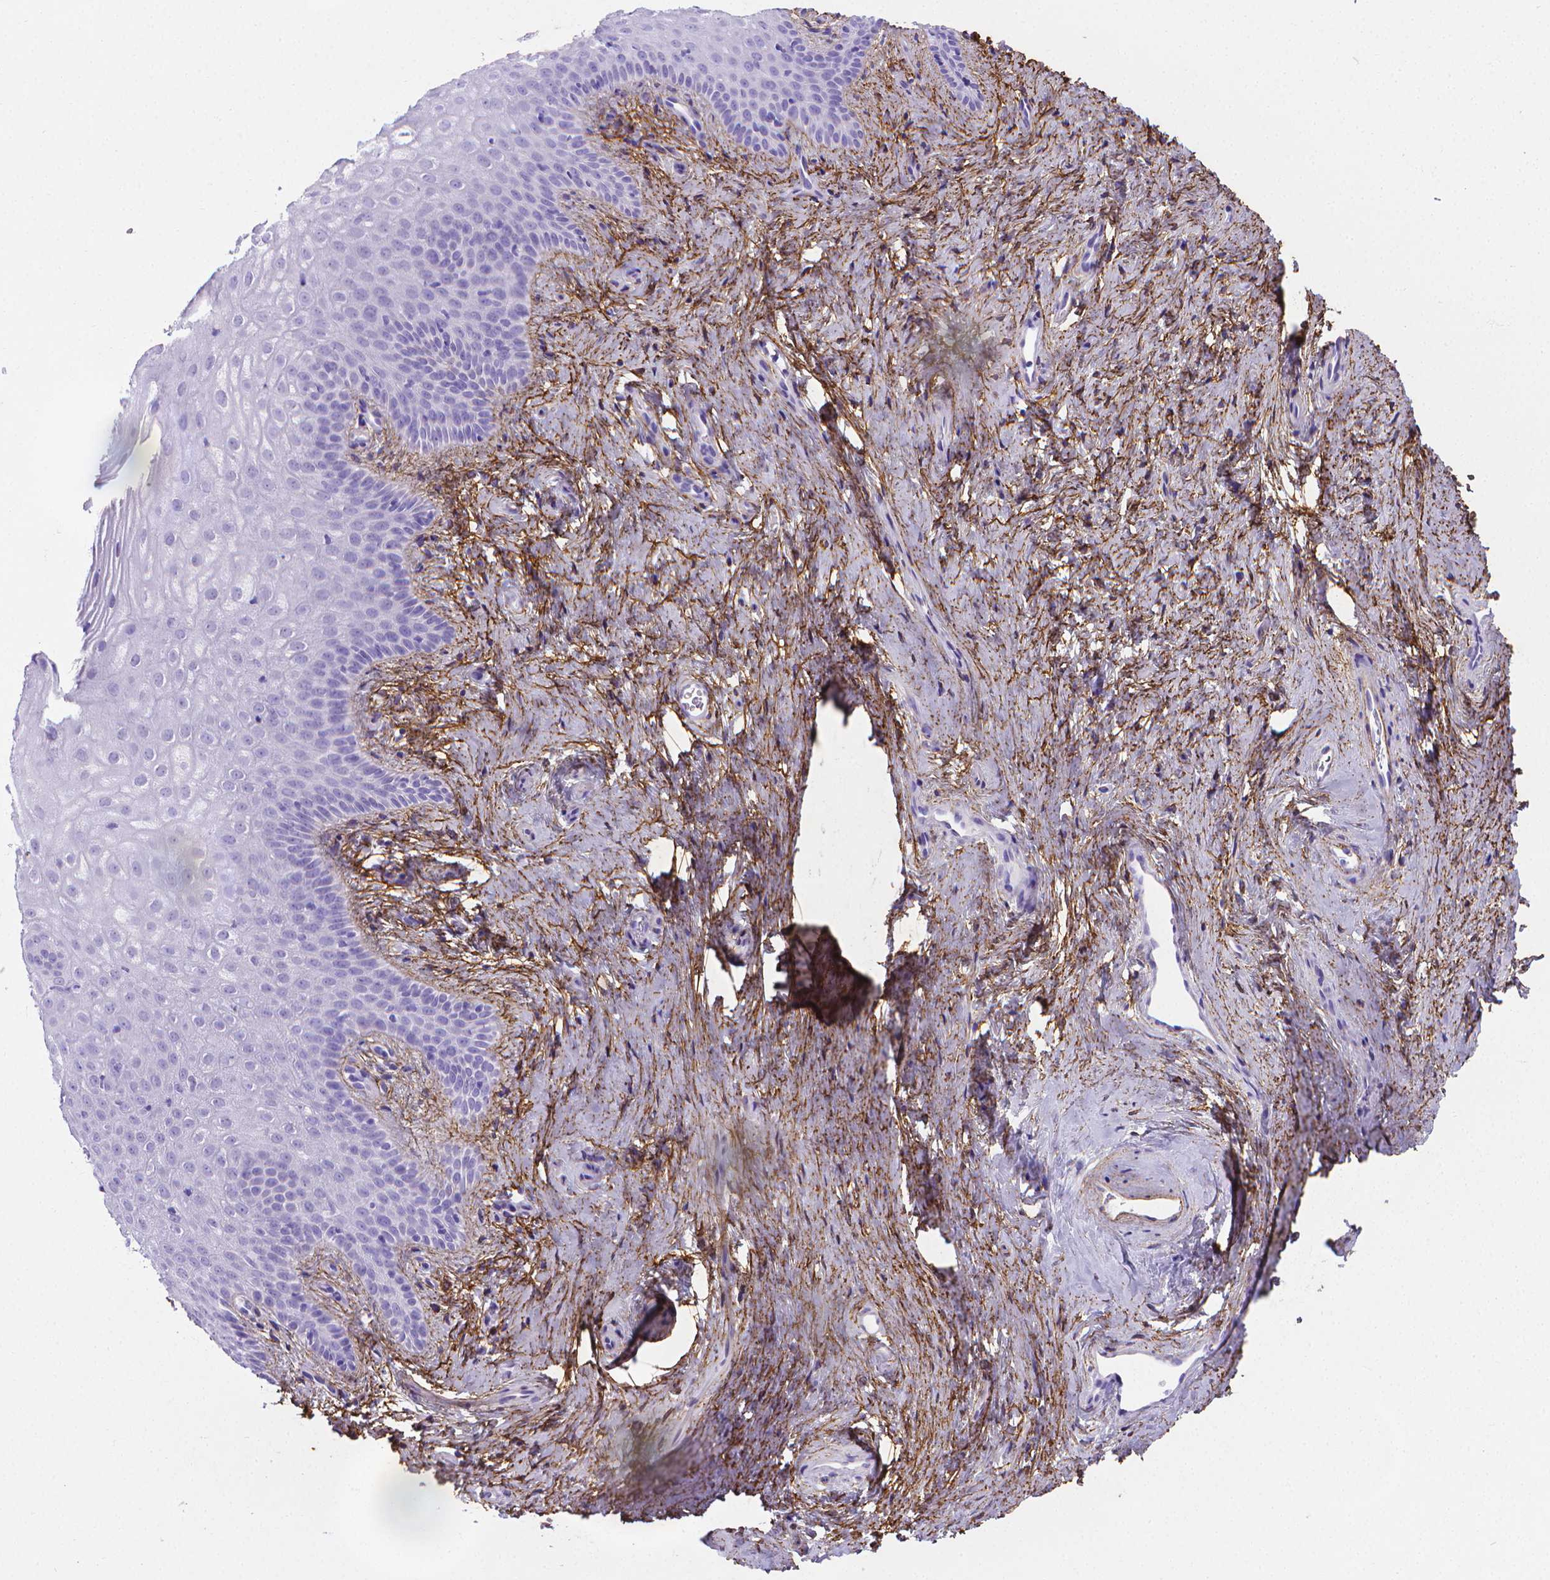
{"staining": {"intensity": "negative", "quantity": "none", "location": "none"}, "tissue": "vagina", "cell_type": "Squamous epithelial cells", "image_type": "normal", "snomed": [{"axis": "morphology", "description": "Normal tissue, NOS"}, {"axis": "topography", "description": "Vagina"}], "caption": "Vagina stained for a protein using immunohistochemistry (IHC) shows no positivity squamous epithelial cells.", "gene": "MFAP2", "patient": {"sex": "female", "age": 45}}